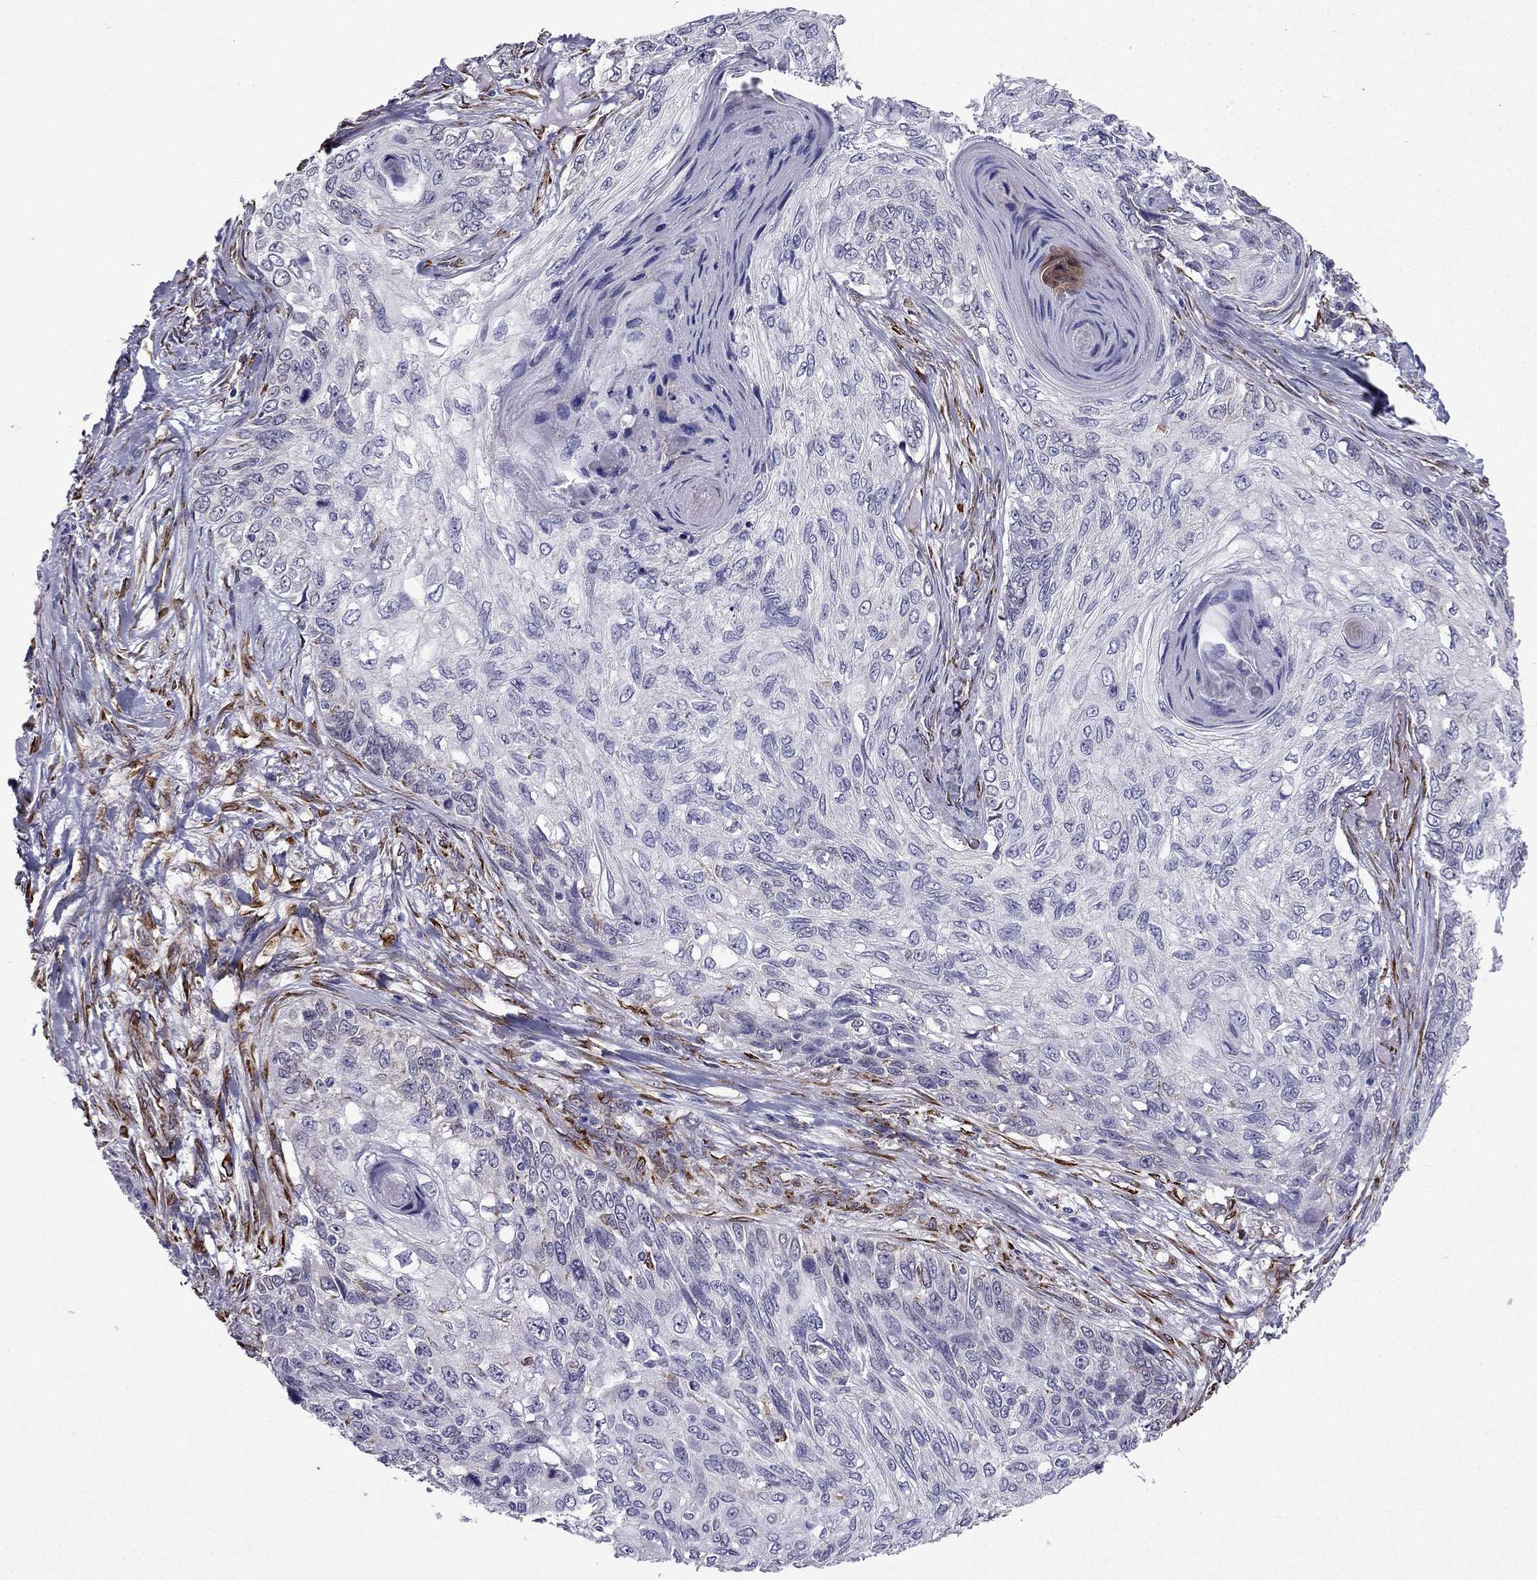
{"staining": {"intensity": "negative", "quantity": "none", "location": "none"}, "tissue": "skin cancer", "cell_type": "Tumor cells", "image_type": "cancer", "snomed": [{"axis": "morphology", "description": "Squamous cell carcinoma, NOS"}, {"axis": "topography", "description": "Skin"}], "caption": "IHC histopathology image of human squamous cell carcinoma (skin) stained for a protein (brown), which demonstrates no positivity in tumor cells. The staining was performed using DAB to visualize the protein expression in brown, while the nuclei were stained in blue with hematoxylin (Magnification: 20x).", "gene": "IKBIP", "patient": {"sex": "male", "age": 92}}